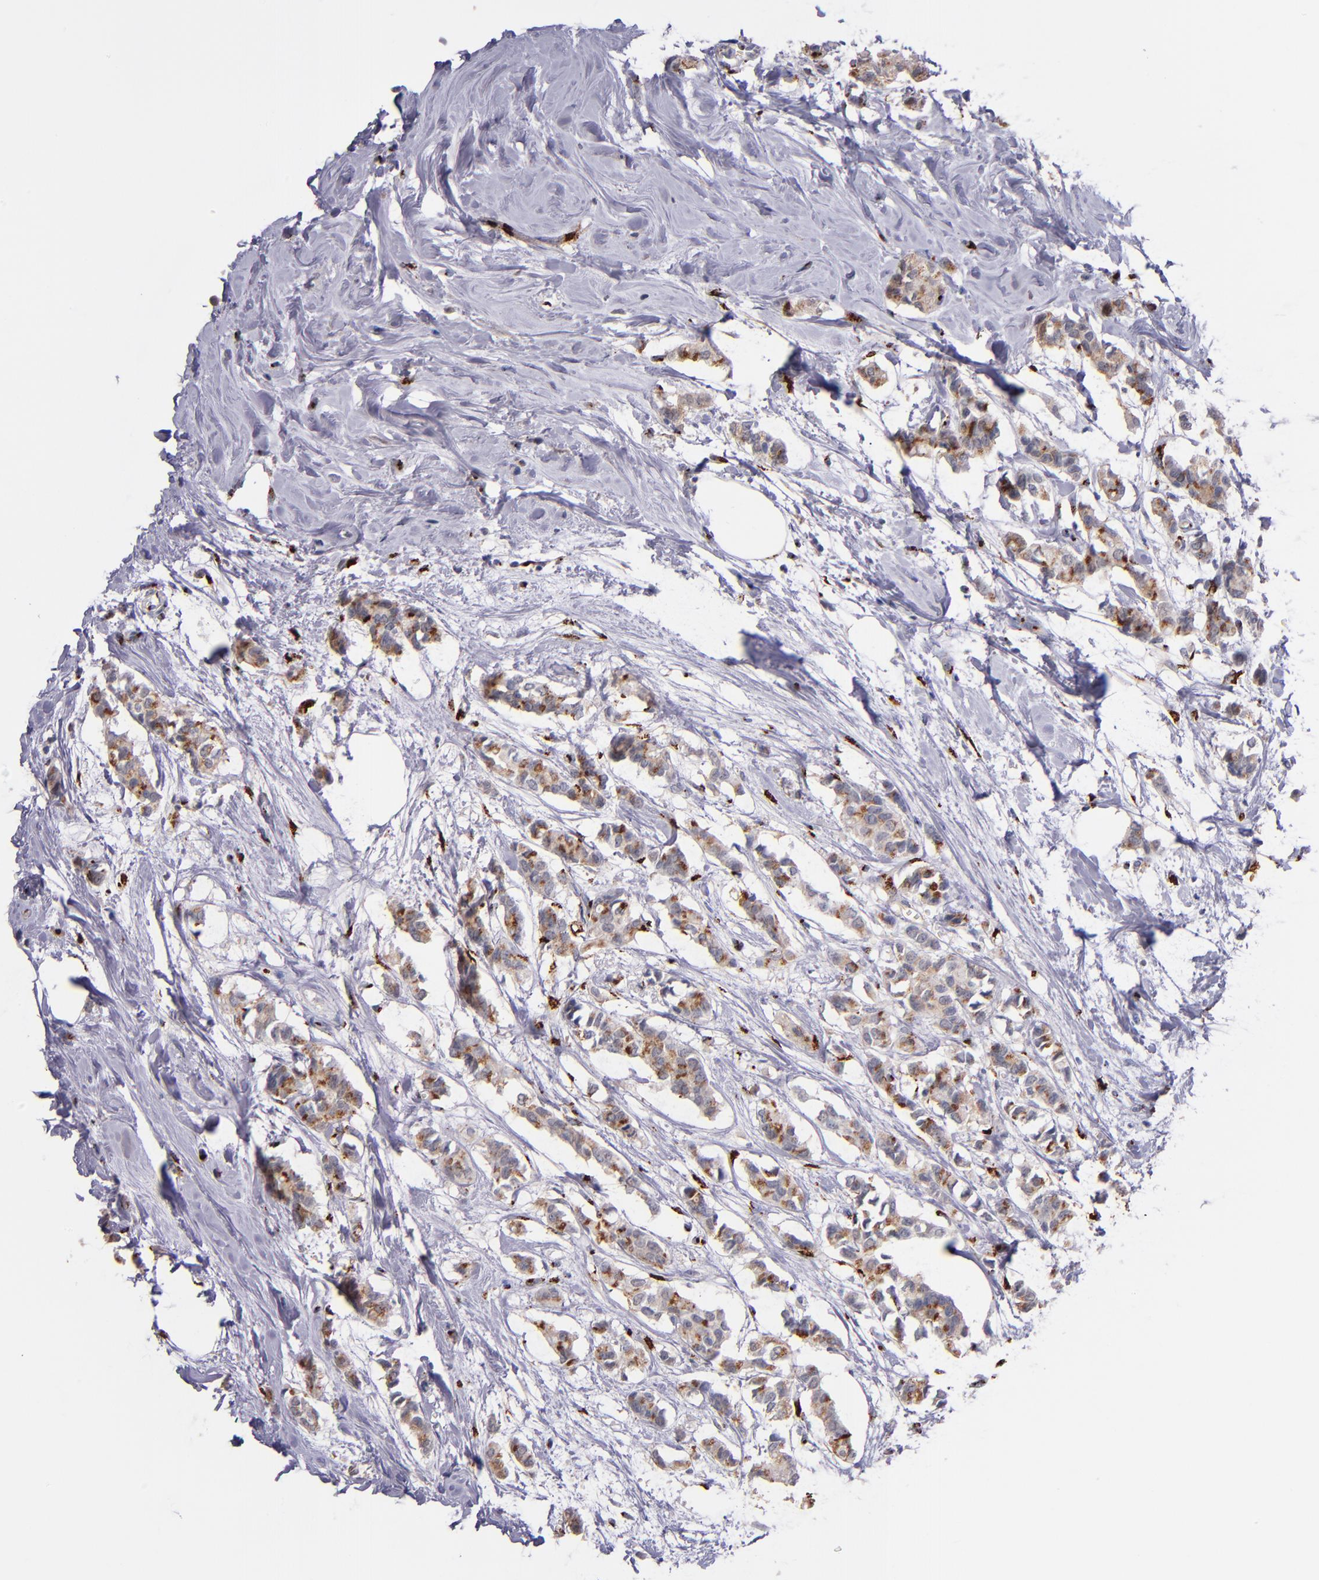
{"staining": {"intensity": "moderate", "quantity": ">75%", "location": "cytoplasmic/membranous"}, "tissue": "breast cancer", "cell_type": "Tumor cells", "image_type": "cancer", "snomed": [{"axis": "morphology", "description": "Duct carcinoma"}, {"axis": "topography", "description": "Breast"}], "caption": "A photomicrograph of breast intraductal carcinoma stained for a protein reveals moderate cytoplasmic/membranous brown staining in tumor cells.", "gene": "GOLIM4", "patient": {"sex": "female", "age": 84}}